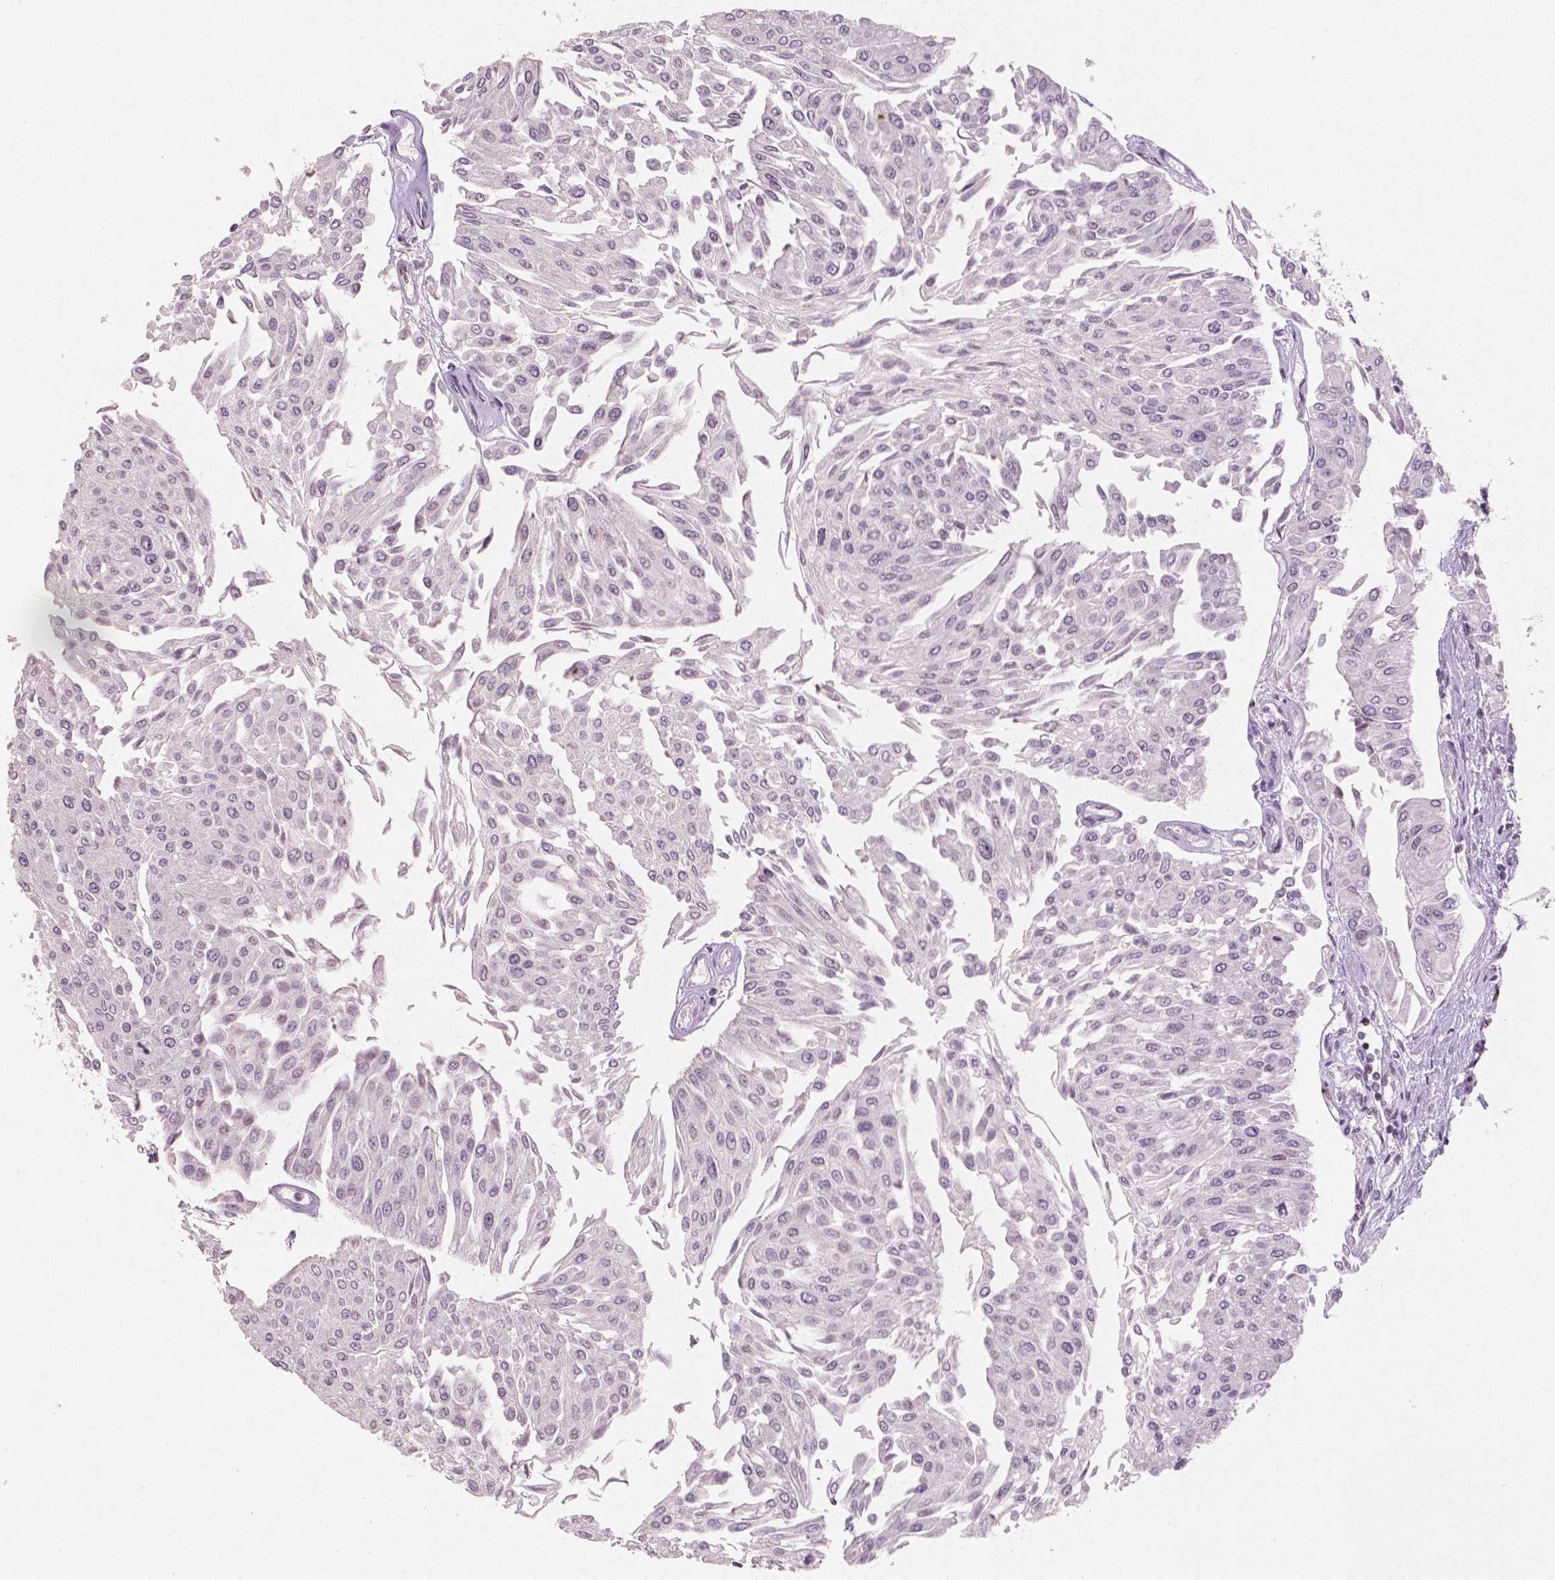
{"staining": {"intensity": "negative", "quantity": "none", "location": "none"}, "tissue": "urothelial cancer", "cell_type": "Tumor cells", "image_type": "cancer", "snomed": [{"axis": "morphology", "description": "Urothelial carcinoma, NOS"}, {"axis": "topography", "description": "Urinary bladder"}], "caption": "A histopathology image of transitional cell carcinoma stained for a protein displays no brown staining in tumor cells.", "gene": "BRD4", "patient": {"sex": "male", "age": 67}}